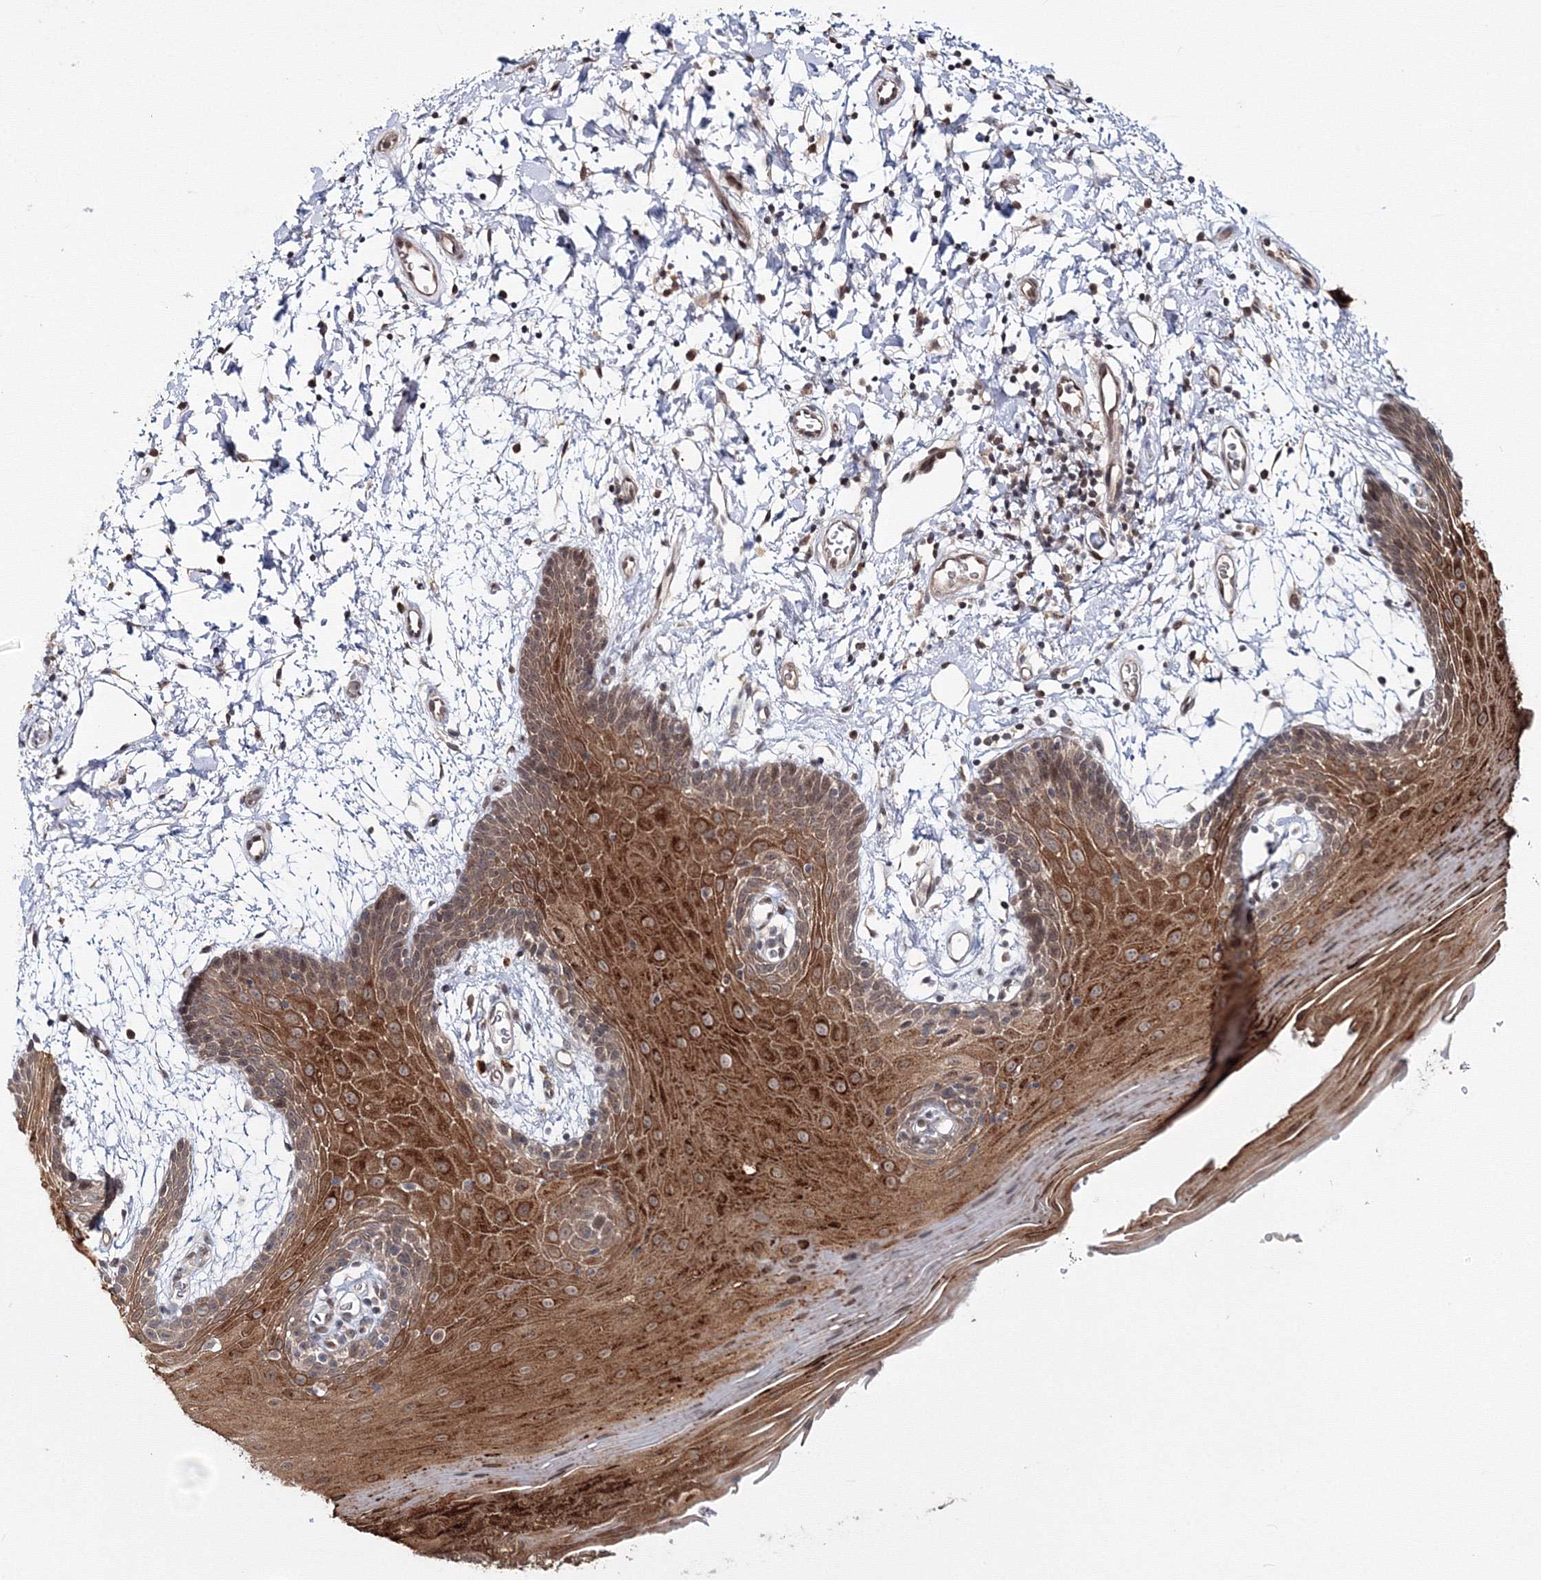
{"staining": {"intensity": "strong", "quantity": ">75%", "location": "cytoplasmic/membranous"}, "tissue": "oral mucosa", "cell_type": "Squamous epithelial cells", "image_type": "normal", "snomed": [{"axis": "morphology", "description": "Normal tissue, NOS"}, {"axis": "topography", "description": "Skeletal muscle"}, {"axis": "topography", "description": "Oral tissue"}, {"axis": "topography", "description": "Salivary gland"}, {"axis": "topography", "description": "Peripheral nerve tissue"}], "caption": "The photomicrograph exhibits a brown stain indicating the presence of a protein in the cytoplasmic/membranous of squamous epithelial cells in oral mucosa. (DAB (3,3'-diaminobenzidine) IHC with brightfield microscopy, high magnification).", "gene": "ZFAND6", "patient": {"sex": "male", "age": 54}}